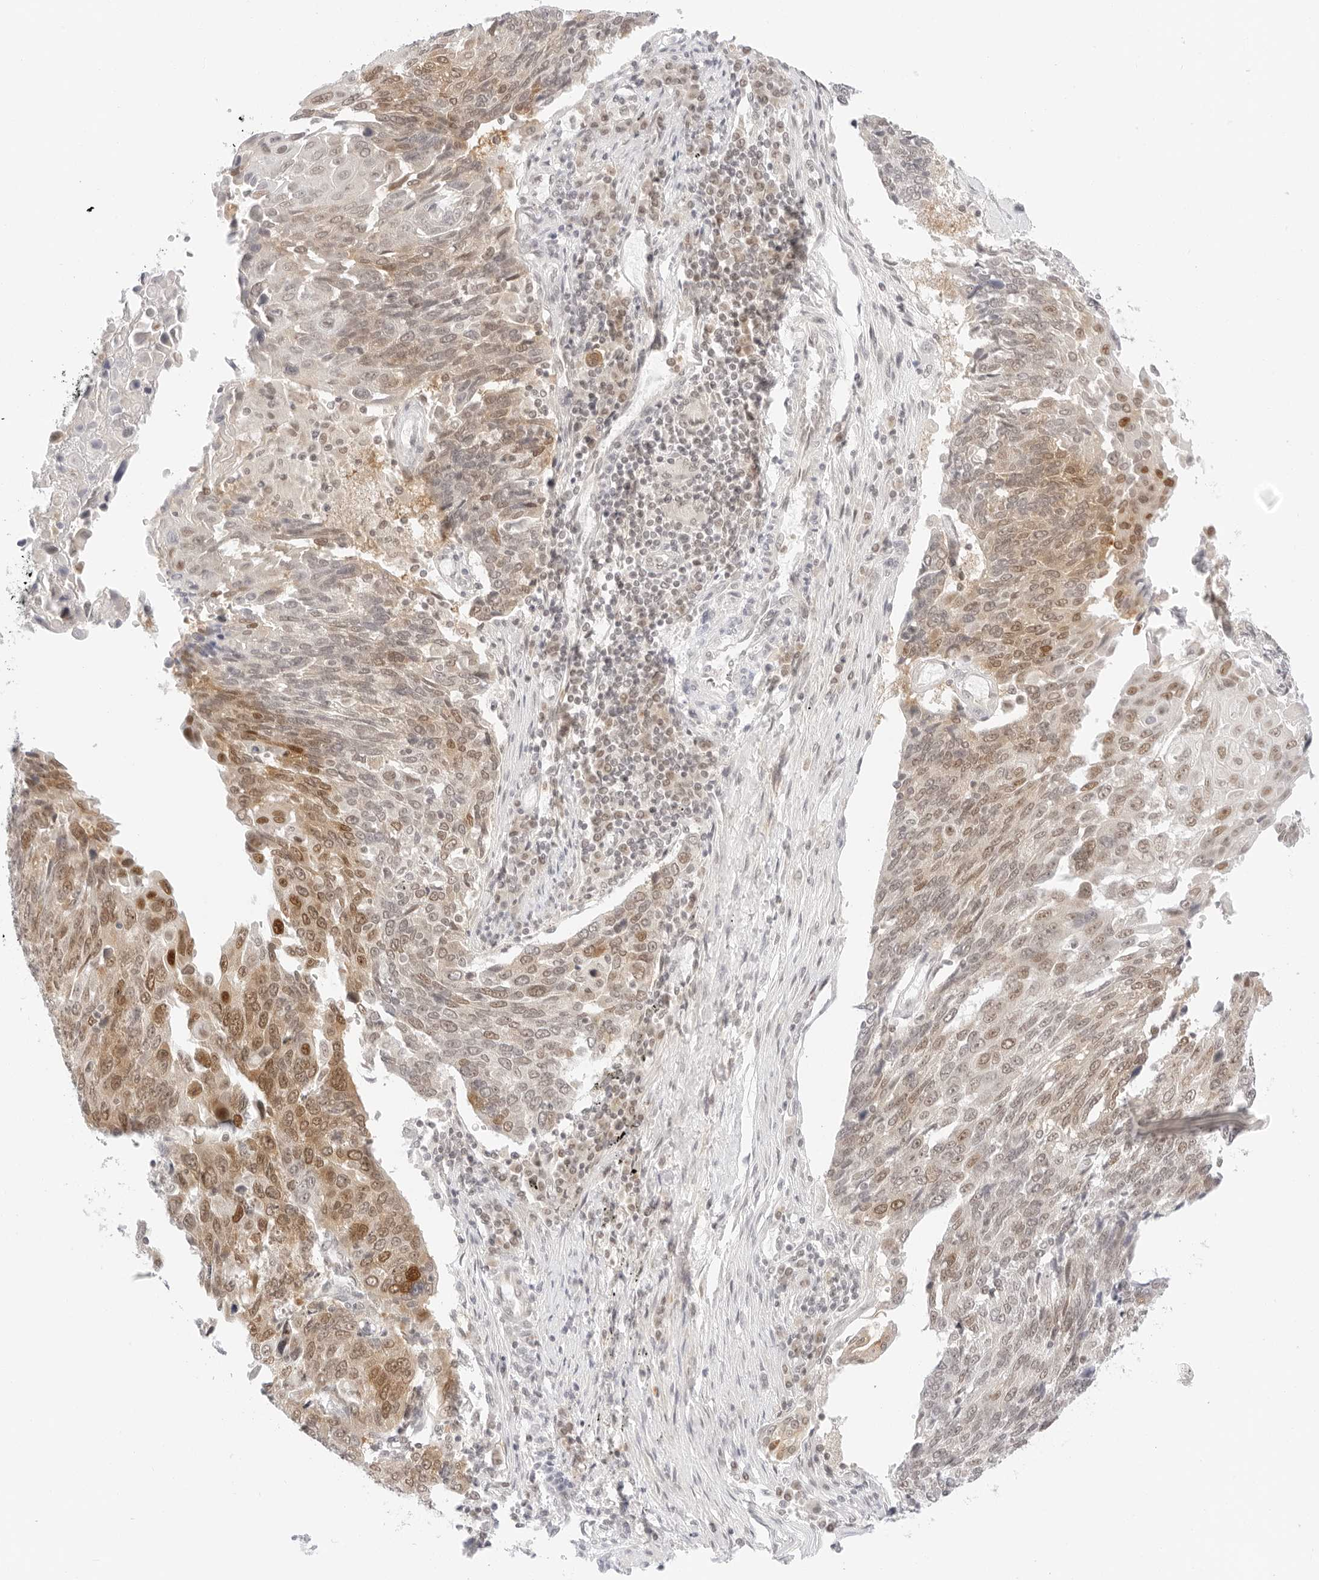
{"staining": {"intensity": "moderate", "quantity": "25%-75%", "location": "cytoplasmic/membranous,nuclear"}, "tissue": "lung cancer", "cell_type": "Tumor cells", "image_type": "cancer", "snomed": [{"axis": "morphology", "description": "Squamous cell carcinoma, NOS"}, {"axis": "topography", "description": "Lung"}], "caption": "Approximately 25%-75% of tumor cells in human squamous cell carcinoma (lung) demonstrate moderate cytoplasmic/membranous and nuclear protein positivity as visualized by brown immunohistochemical staining.", "gene": "POLR3C", "patient": {"sex": "male", "age": 66}}